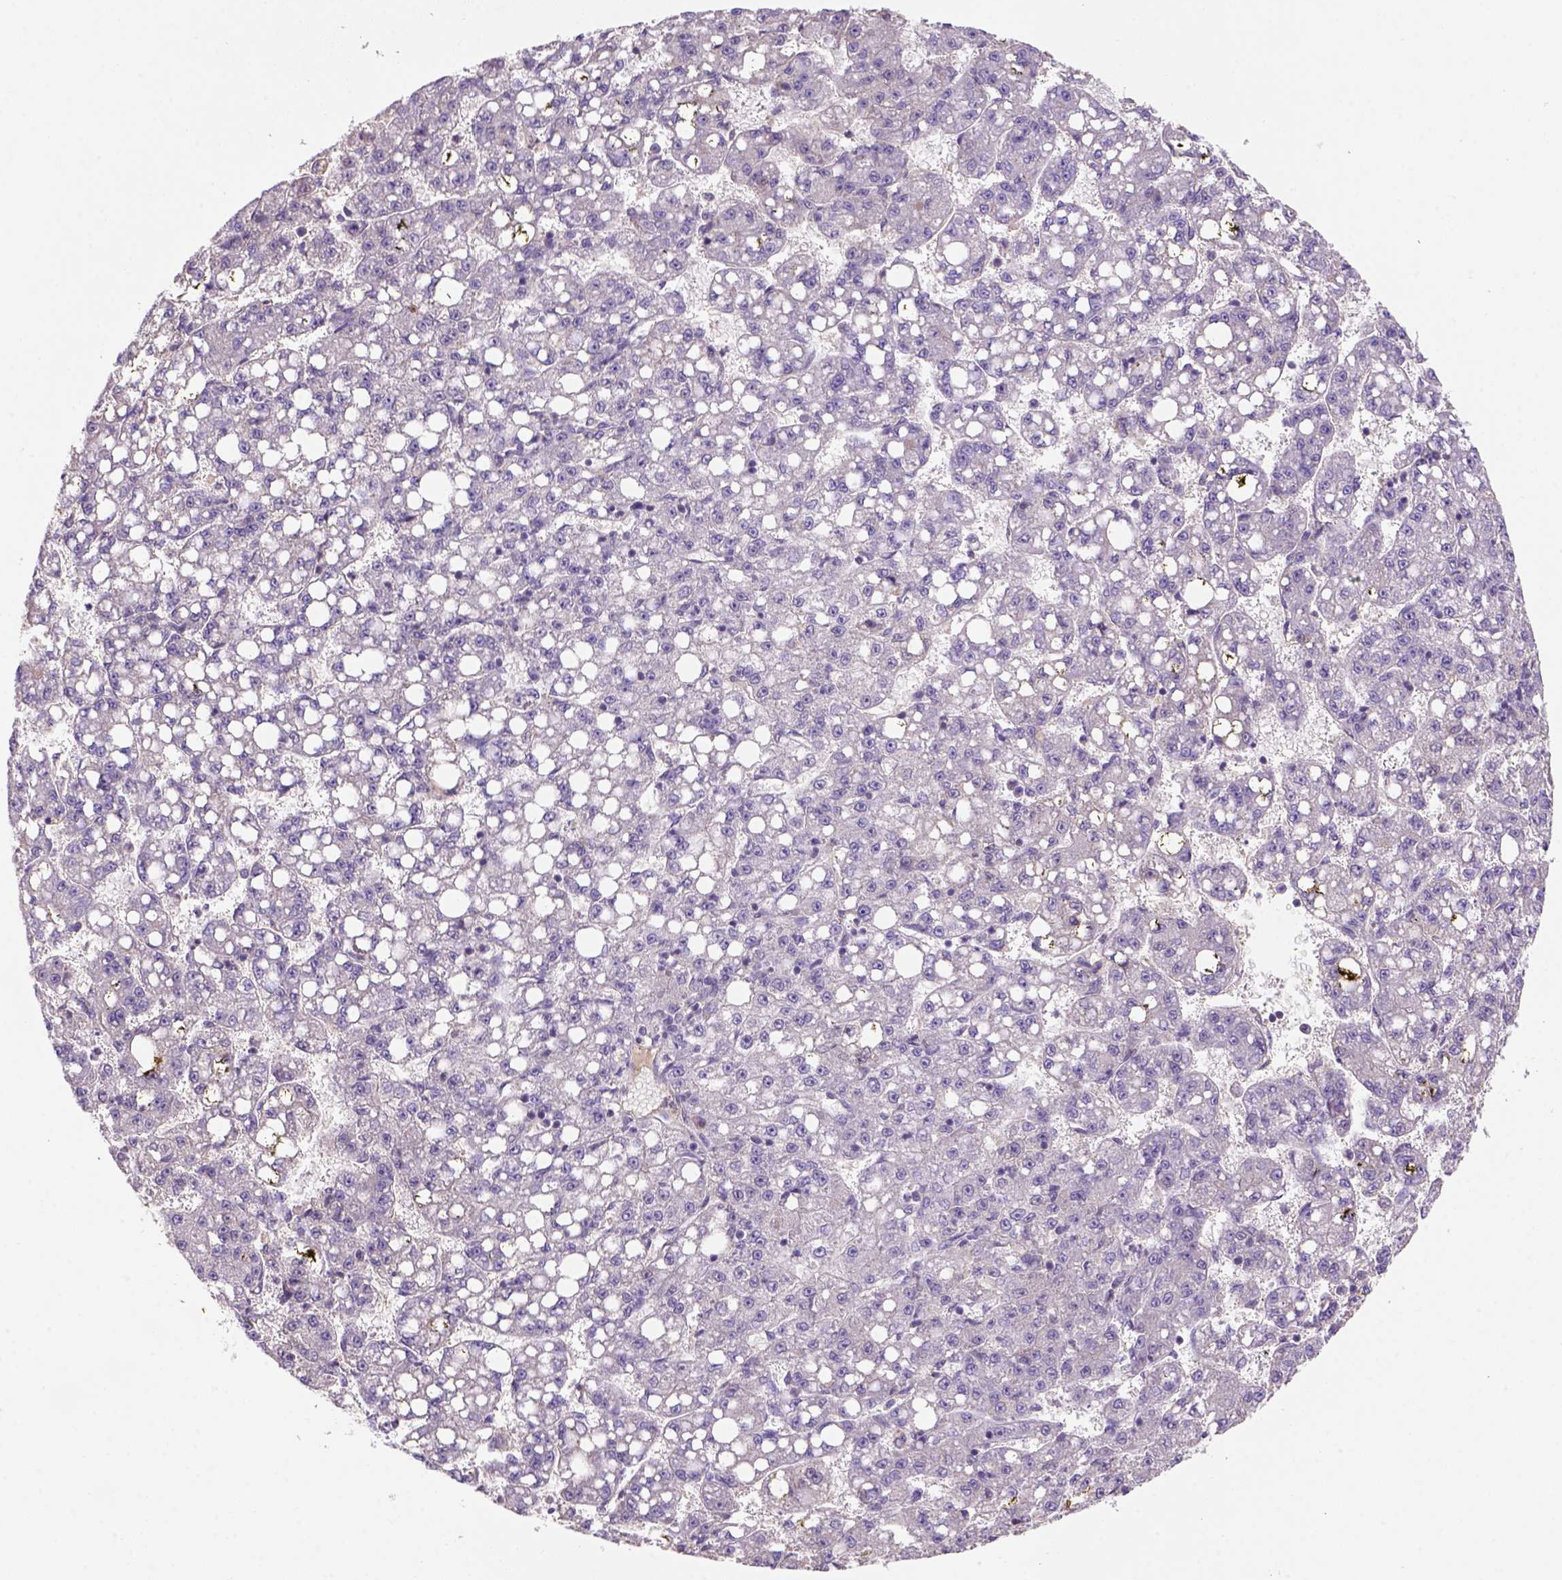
{"staining": {"intensity": "weak", "quantity": "<25%", "location": "cytoplasmic/membranous,nuclear"}, "tissue": "liver cancer", "cell_type": "Tumor cells", "image_type": "cancer", "snomed": [{"axis": "morphology", "description": "Carcinoma, Hepatocellular, NOS"}, {"axis": "topography", "description": "Liver"}], "caption": "Tumor cells are negative for protein expression in human liver cancer.", "gene": "SCML4", "patient": {"sex": "female", "age": 65}}